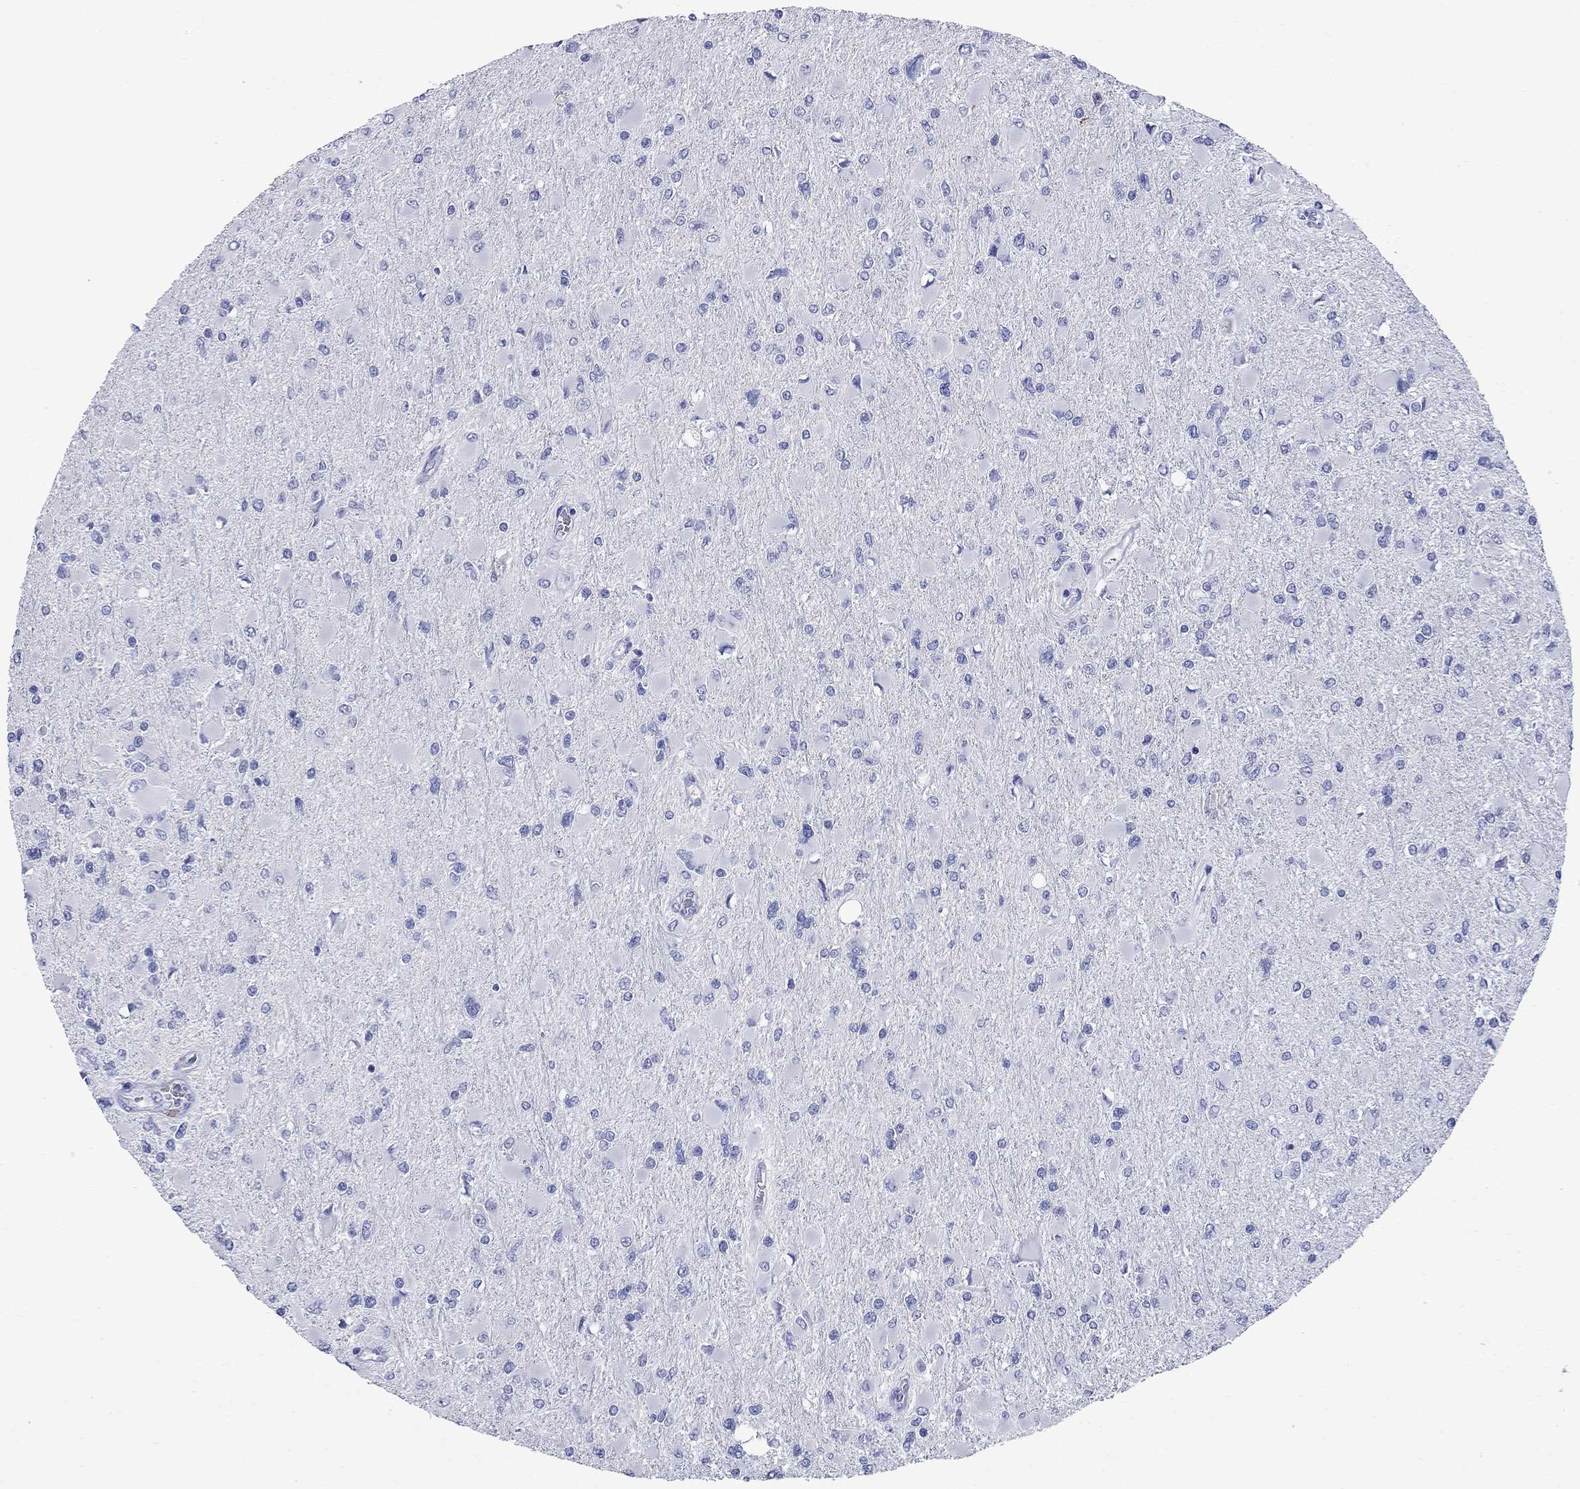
{"staining": {"intensity": "negative", "quantity": "none", "location": "none"}, "tissue": "glioma", "cell_type": "Tumor cells", "image_type": "cancer", "snomed": [{"axis": "morphology", "description": "Glioma, malignant, High grade"}, {"axis": "topography", "description": "Cerebral cortex"}], "caption": "The image demonstrates no significant staining in tumor cells of glioma.", "gene": "TACC3", "patient": {"sex": "female", "age": 36}}